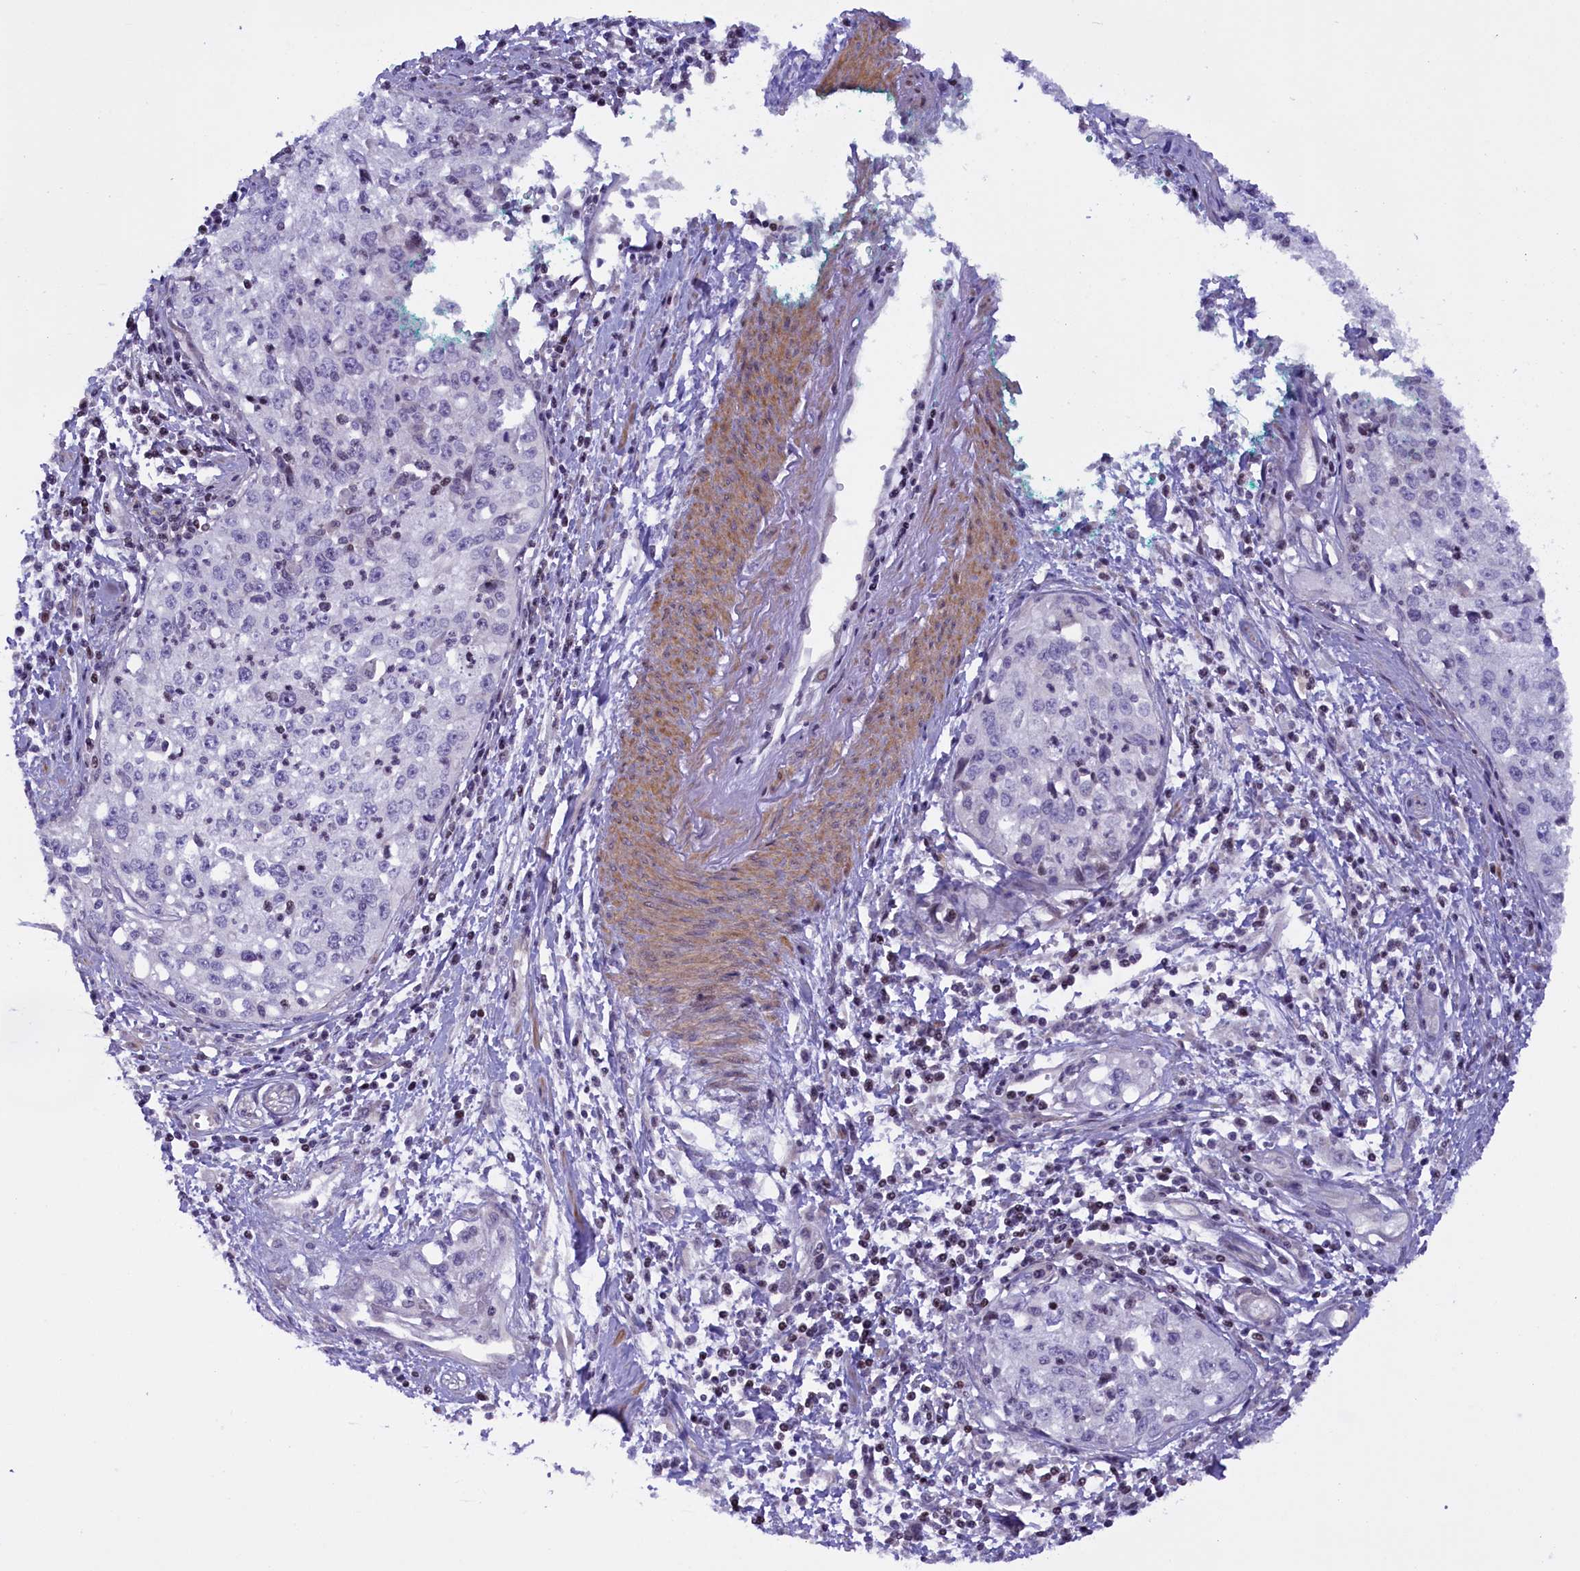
{"staining": {"intensity": "negative", "quantity": "none", "location": "none"}, "tissue": "cervical cancer", "cell_type": "Tumor cells", "image_type": "cancer", "snomed": [{"axis": "morphology", "description": "Squamous cell carcinoma, NOS"}, {"axis": "topography", "description": "Cervix"}], "caption": "DAB (3,3'-diaminobenzidine) immunohistochemical staining of human cervical cancer (squamous cell carcinoma) exhibits no significant expression in tumor cells.", "gene": "MAN2C1", "patient": {"sex": "female", "age": 57}}